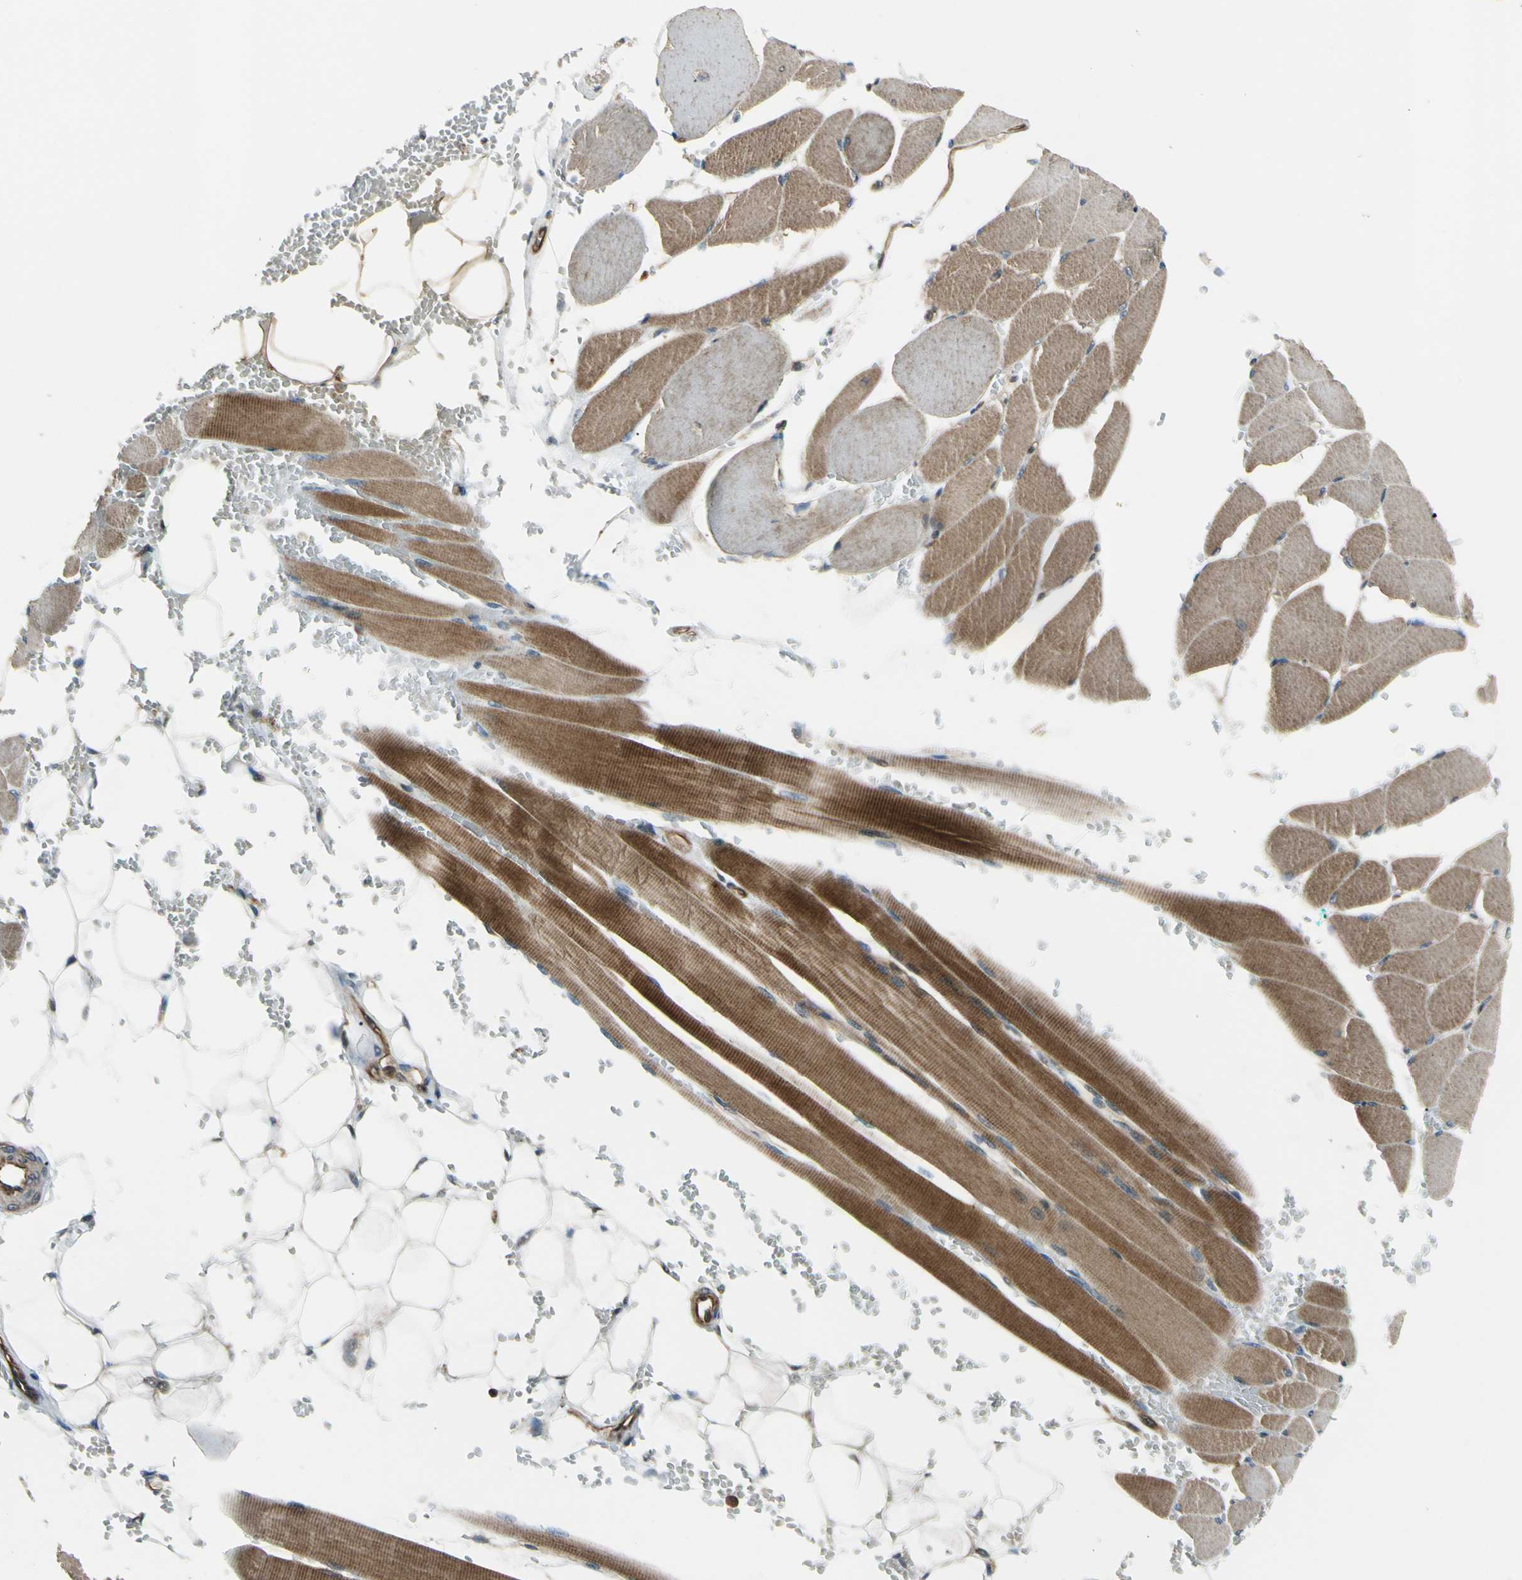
{"staining": {"intensity": "moderate", "quantity": ">75%", "location": "cytoplasmic/membranous"}, "tissue": "skeletal muscle", "cell_type": "Myocytes", "image_type": "normal", "snomed": [{"axis": "morphology", "description": "Normal tissue, NOS"}, {"axis": "topography", "description": "Skeletal muscle"}, {"axis": "topography", "description": "Oral tissue"}, {"axis": "topography", "description": "Peripheral nerve tissue"}], "caption": "A micrograph of skeletal muscle stained for a protein displays moderate cytoplasmic/membranous brown staining in myocytes. (DAB (3,3'-diaminobenzidine) IHC with brightfield microscopy, high magnification).", "gene": "FLII", "patient": {"sex": "female", "age": 84}}